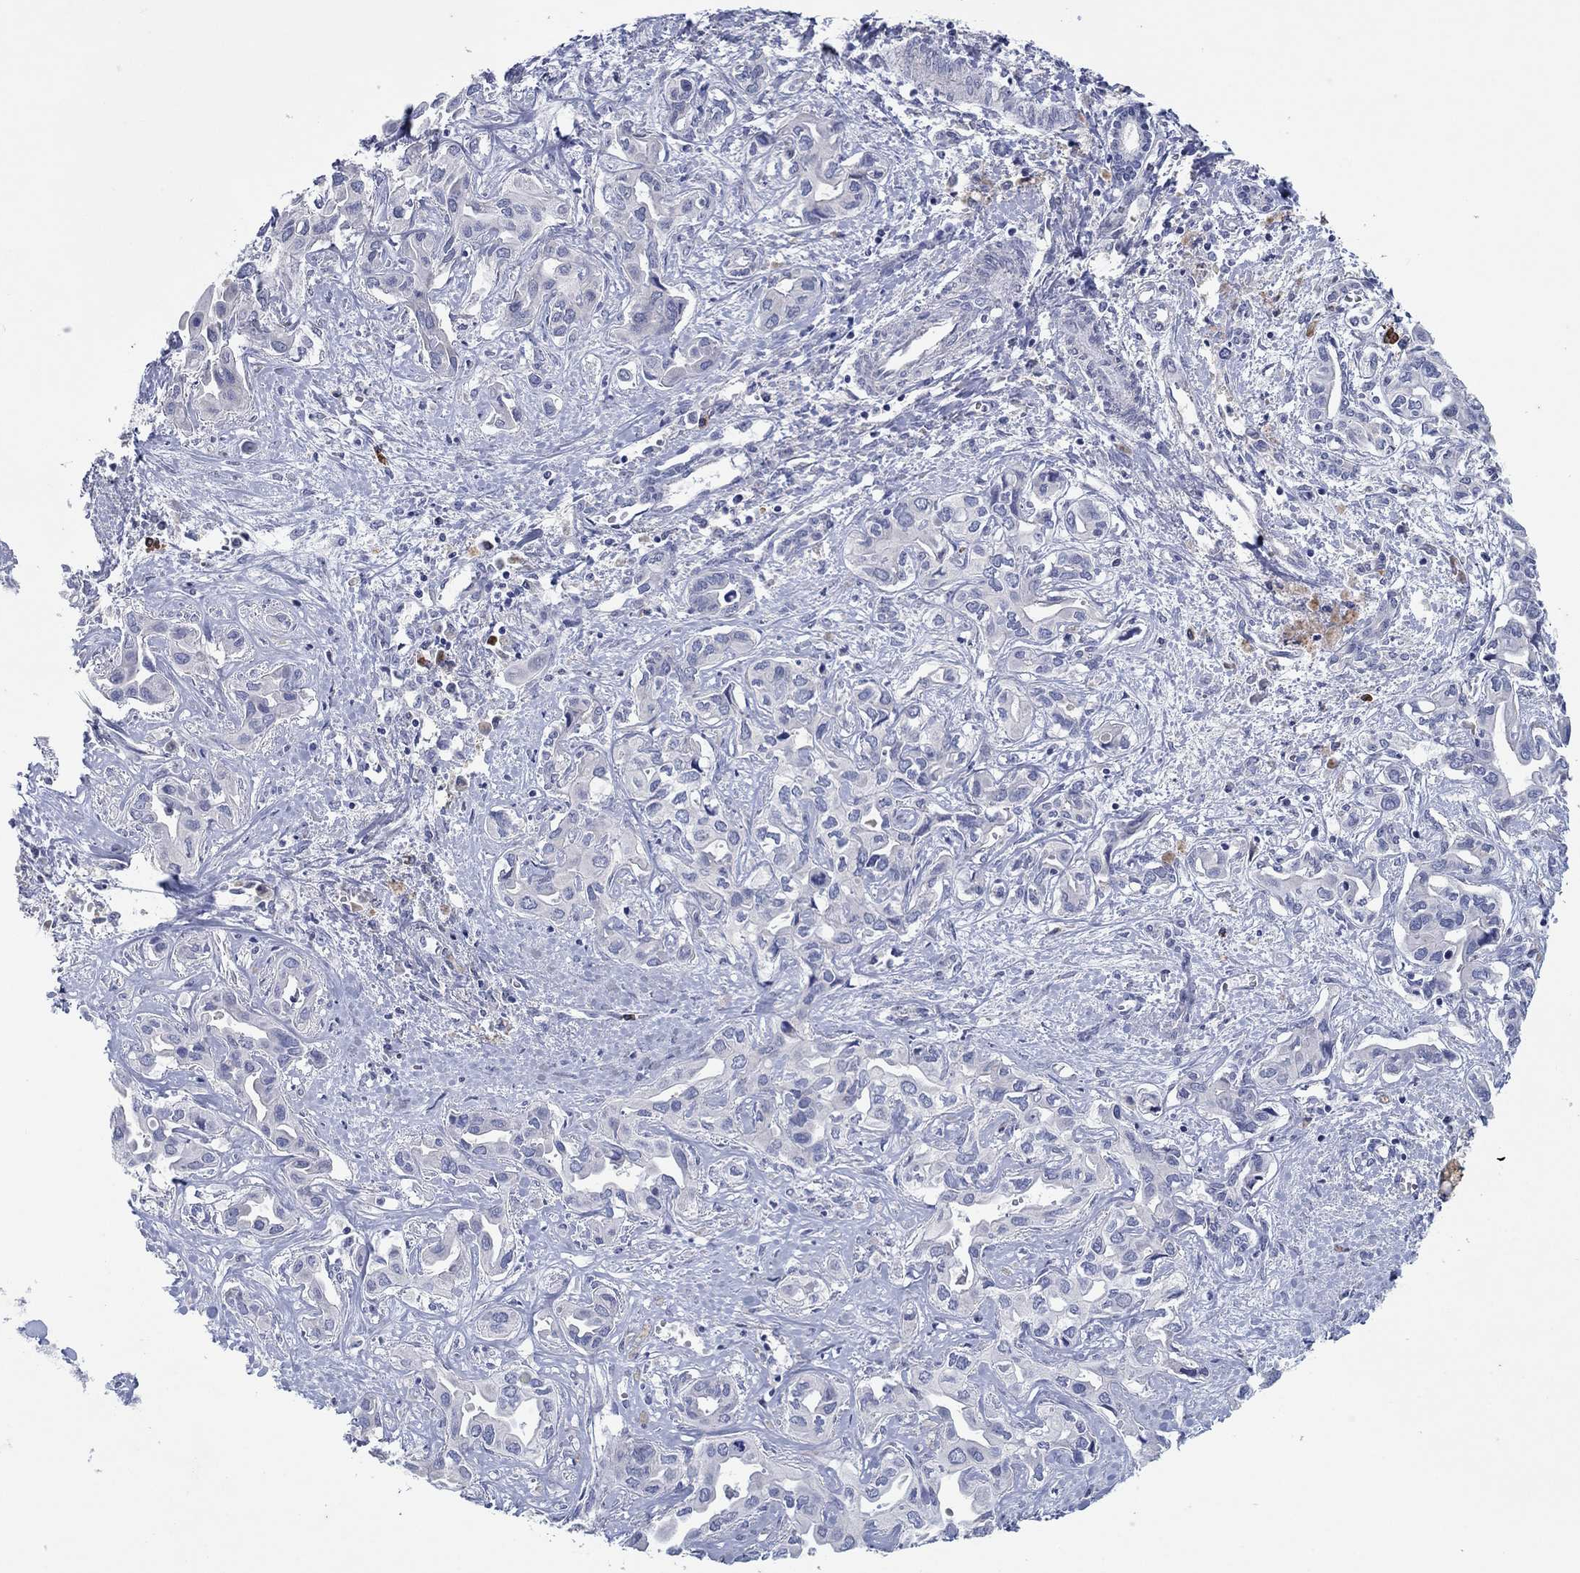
{"staining": {"intensity": "negative", "quantity": "none", "location": "none"}, "tissue": "liver cancer", "cell_type": "Tumor cells", "image_type": "cancer", "snomed": [{"axis": "morphology", "description": "Cholangiocarcinoma"}, {"axis": "topography", "description": "Liver"}], "caption": "High magnification brightfield microscopy of cholangiocarcinoma (liver) stained with DAB (brown) and counterstained with hematoxylin (blue): tumor cells show no significant expression.", "gene": "PLCL2", "patient": {"sex": "female", "age": 64}}